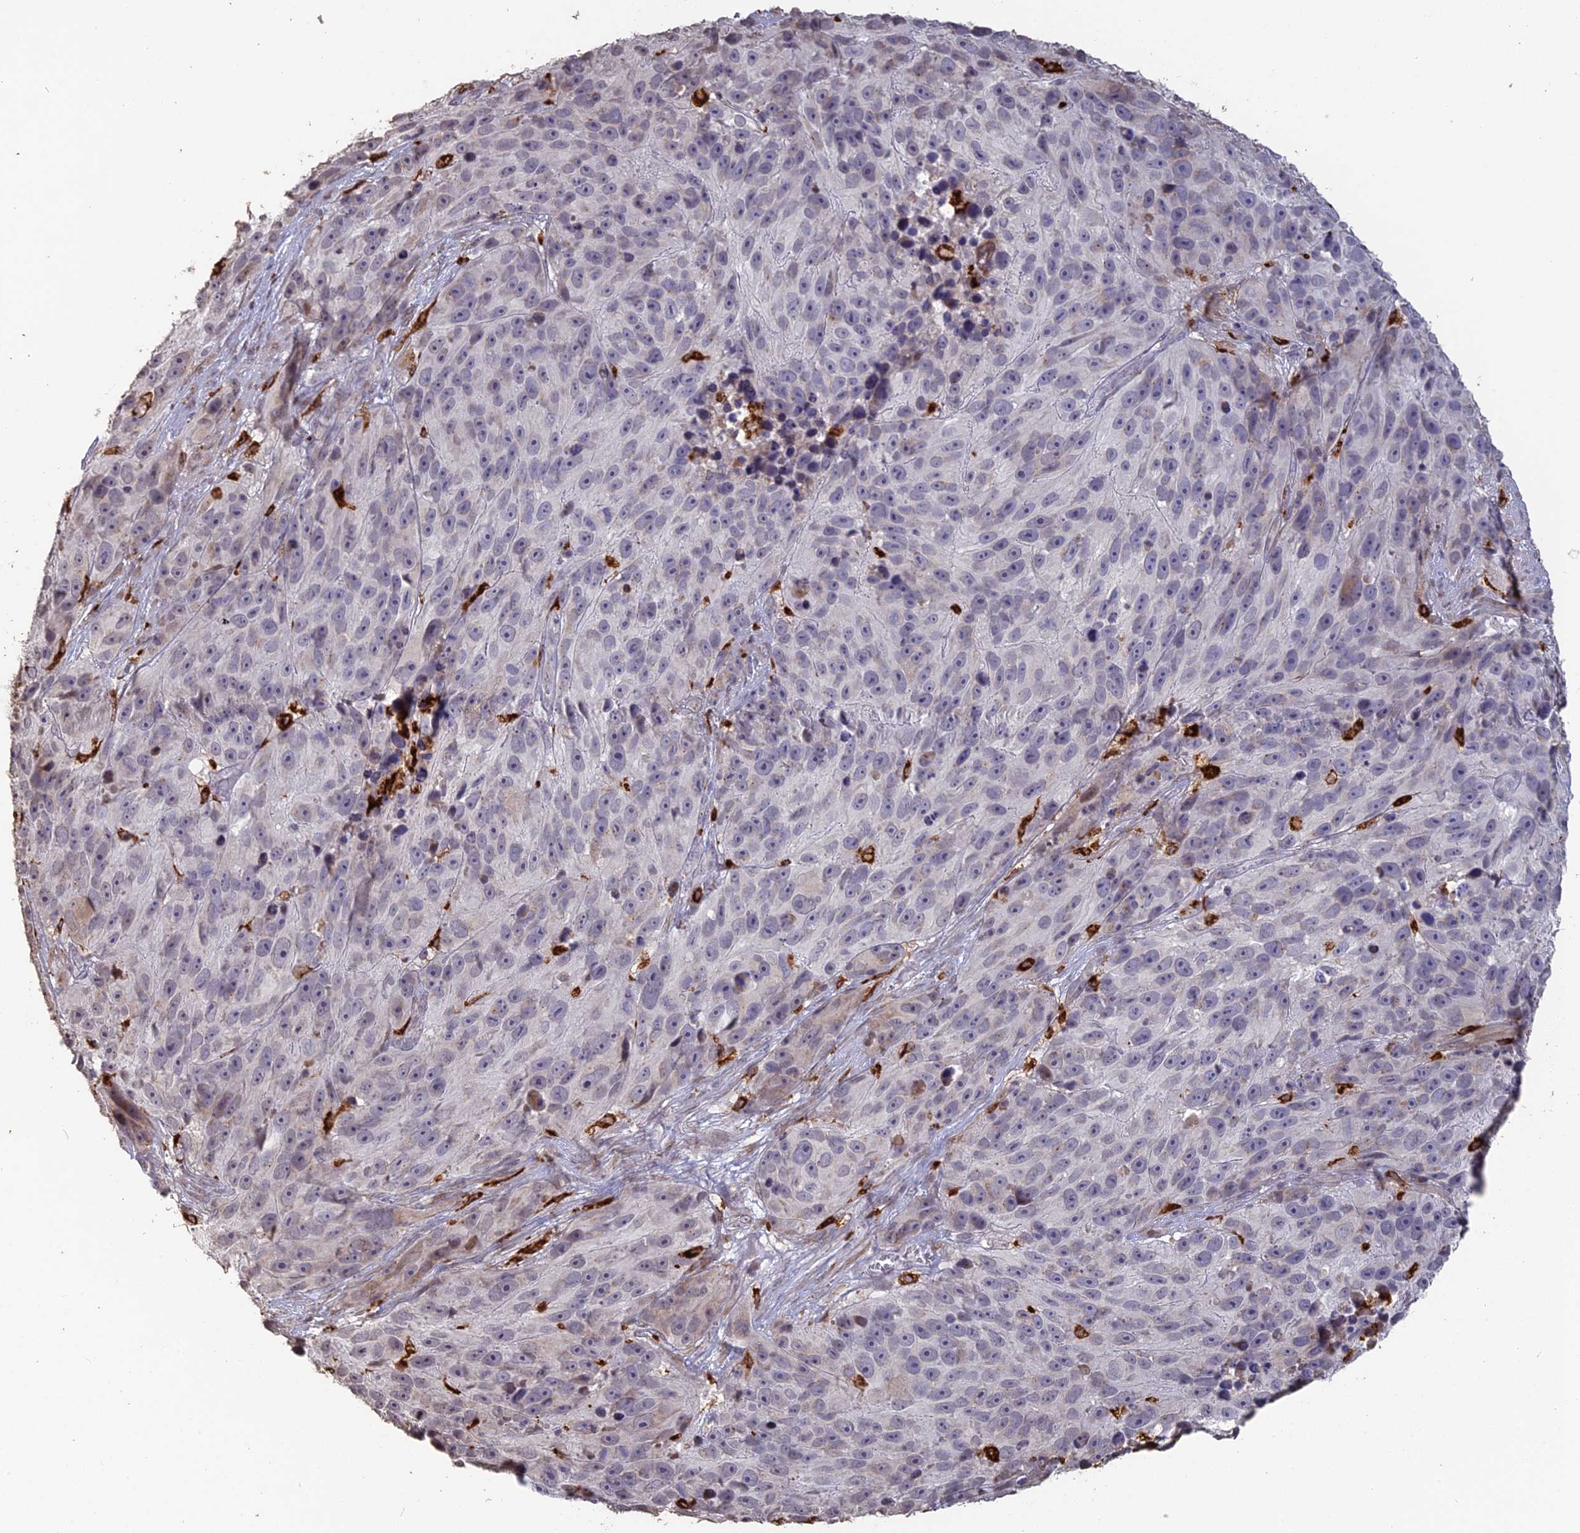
{"staining": {"intensity": "negative", "quantity": "none", "location": "none"}, "tissue": "melanoma", "cell_type": "Tumor cells", "image_type": "cancer", "snomed": [{"axis": "morphology", "description": "Malignant melanoma, NOS"}, {"axis": "topography", "description": "Skin"}], "caption": "DAB immunohistochemical staining of malignant melanoma reveals no significant staining in tumor cells.", "gene": "APOBR", "patient": {"sex": "male", "age": 84}}